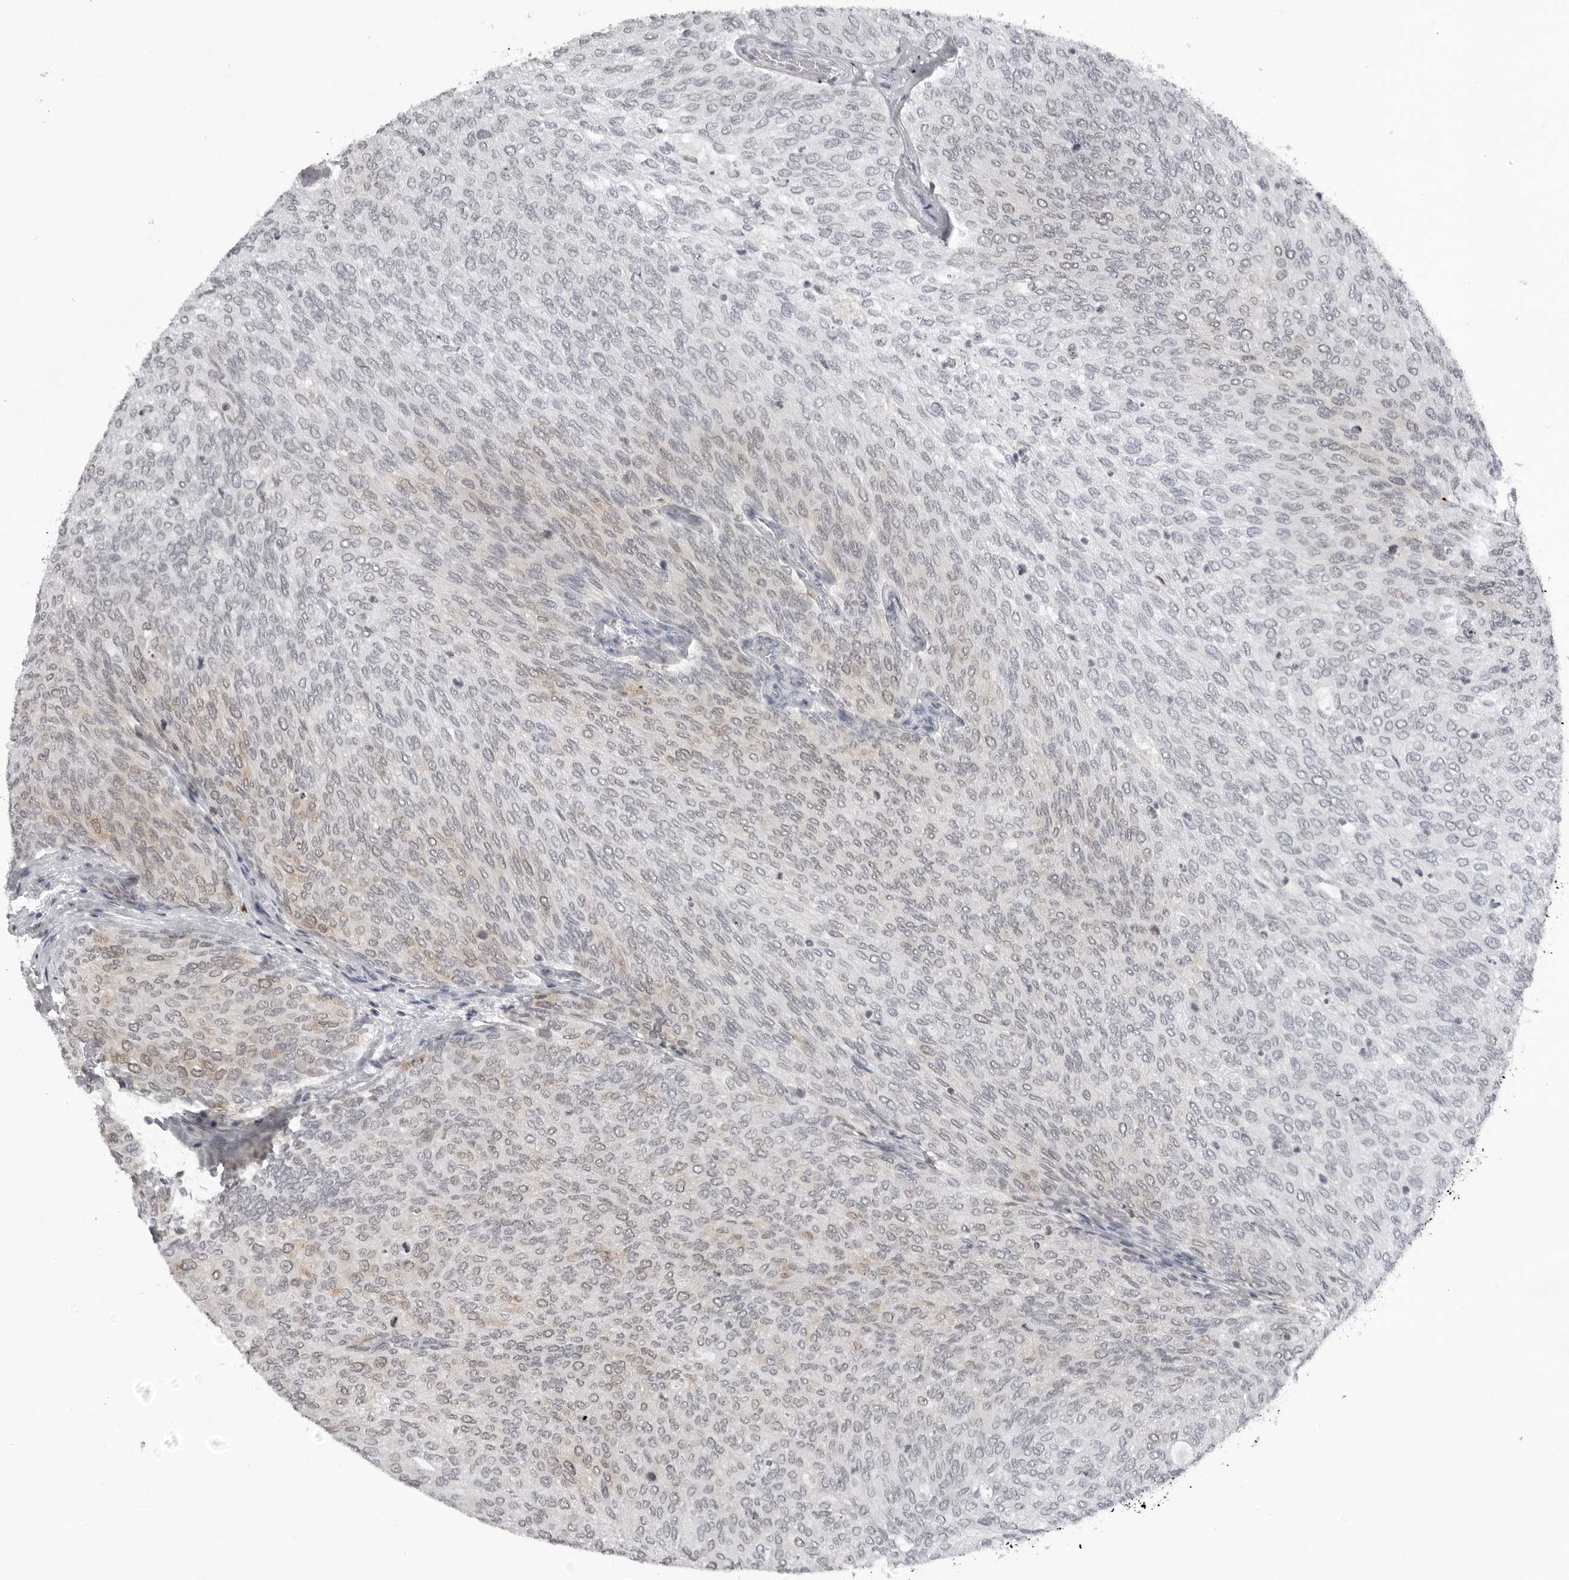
{"staining": {"intensity": "weak", "quantity": "25%-75%", "location": "cytoplasmic/membranous"}, "tissue": "urothelial cancer", "cell_type": "Tumor cells", "image_type": "cancer", "snomed": [{"axis": "morphology", "description": "Urothelial carcinoma, Low grade"}, {"axis": "topography", "description": "Urinary bladder"}], "caption": "DAB immunohistochemical staining of human urothelial carcinoma (low-grade) shows weak cytoplasmic/membranous protein expression in approximately 25%-75% of tumor cells. (DAB (3,3'-diaminobenzidine) IHC, brown staining for protein, blue staining for nuclei).", "gene": "RRM1", "patient": {"sex": "female", "age": 79}}